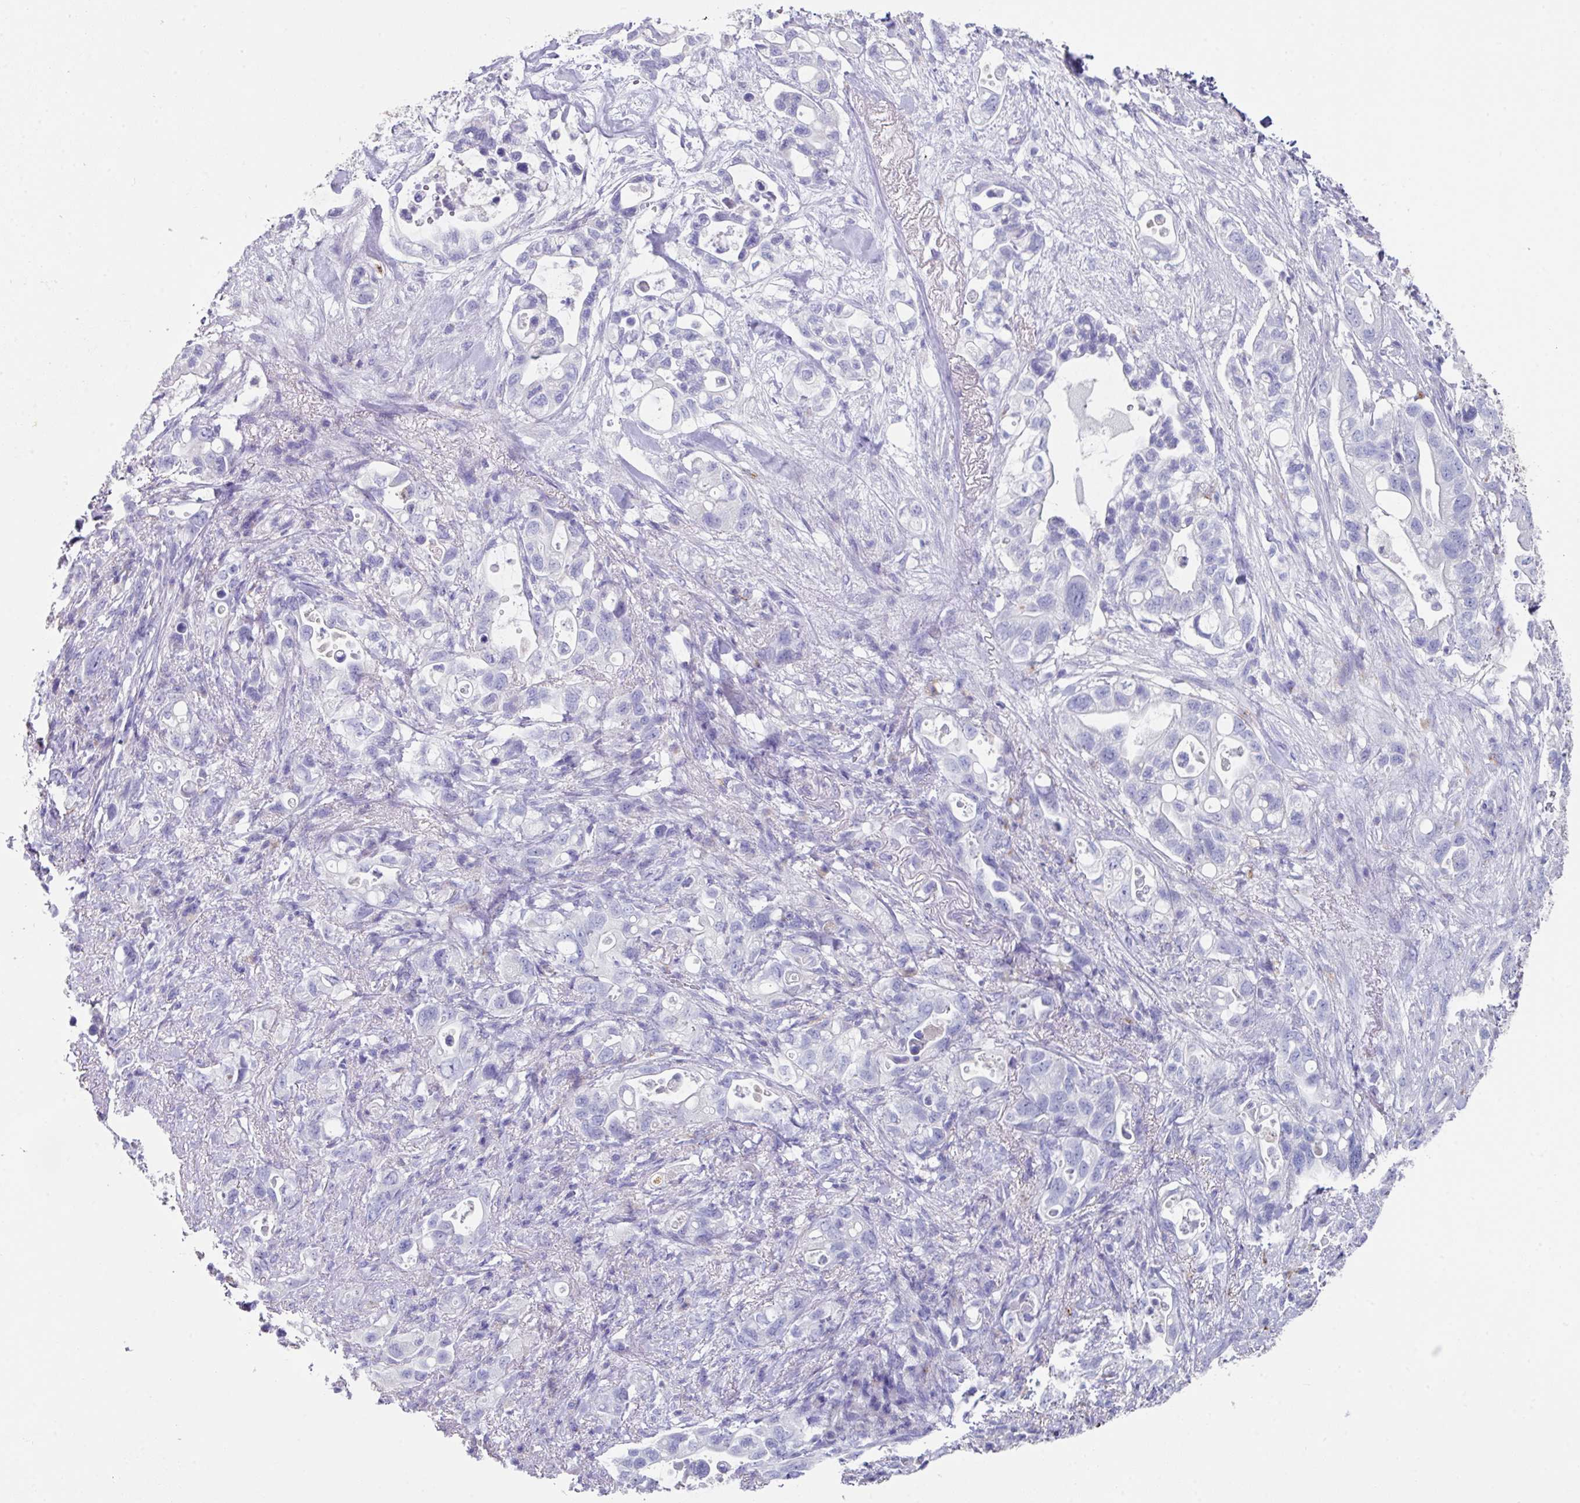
{"staining": {"intensity": "negative", "quantity": "none", "location": "none"}, "tissue": "pancreatic cancer", "cell_type": "Tumor cells", "image_type": "cancer", "snomed": [{"axis": "morphology", "description": "Adenocarcinoma, NOS"}, {"axis": "topography", "description": "Pancreas"}], "caption": "Image shows no protein positivity in tumor cells of pancreatic cancer (adenocarcinoma) tissue. The staining was performed using DAB (3,3'-diaminobenzidine) to visualize the protein expression in brown, while the nuclei were stained in blue with hematoxylin (Magnification: 20x).", "gene": "CPVL", "patient": {"sex": "female", "age": 72}}